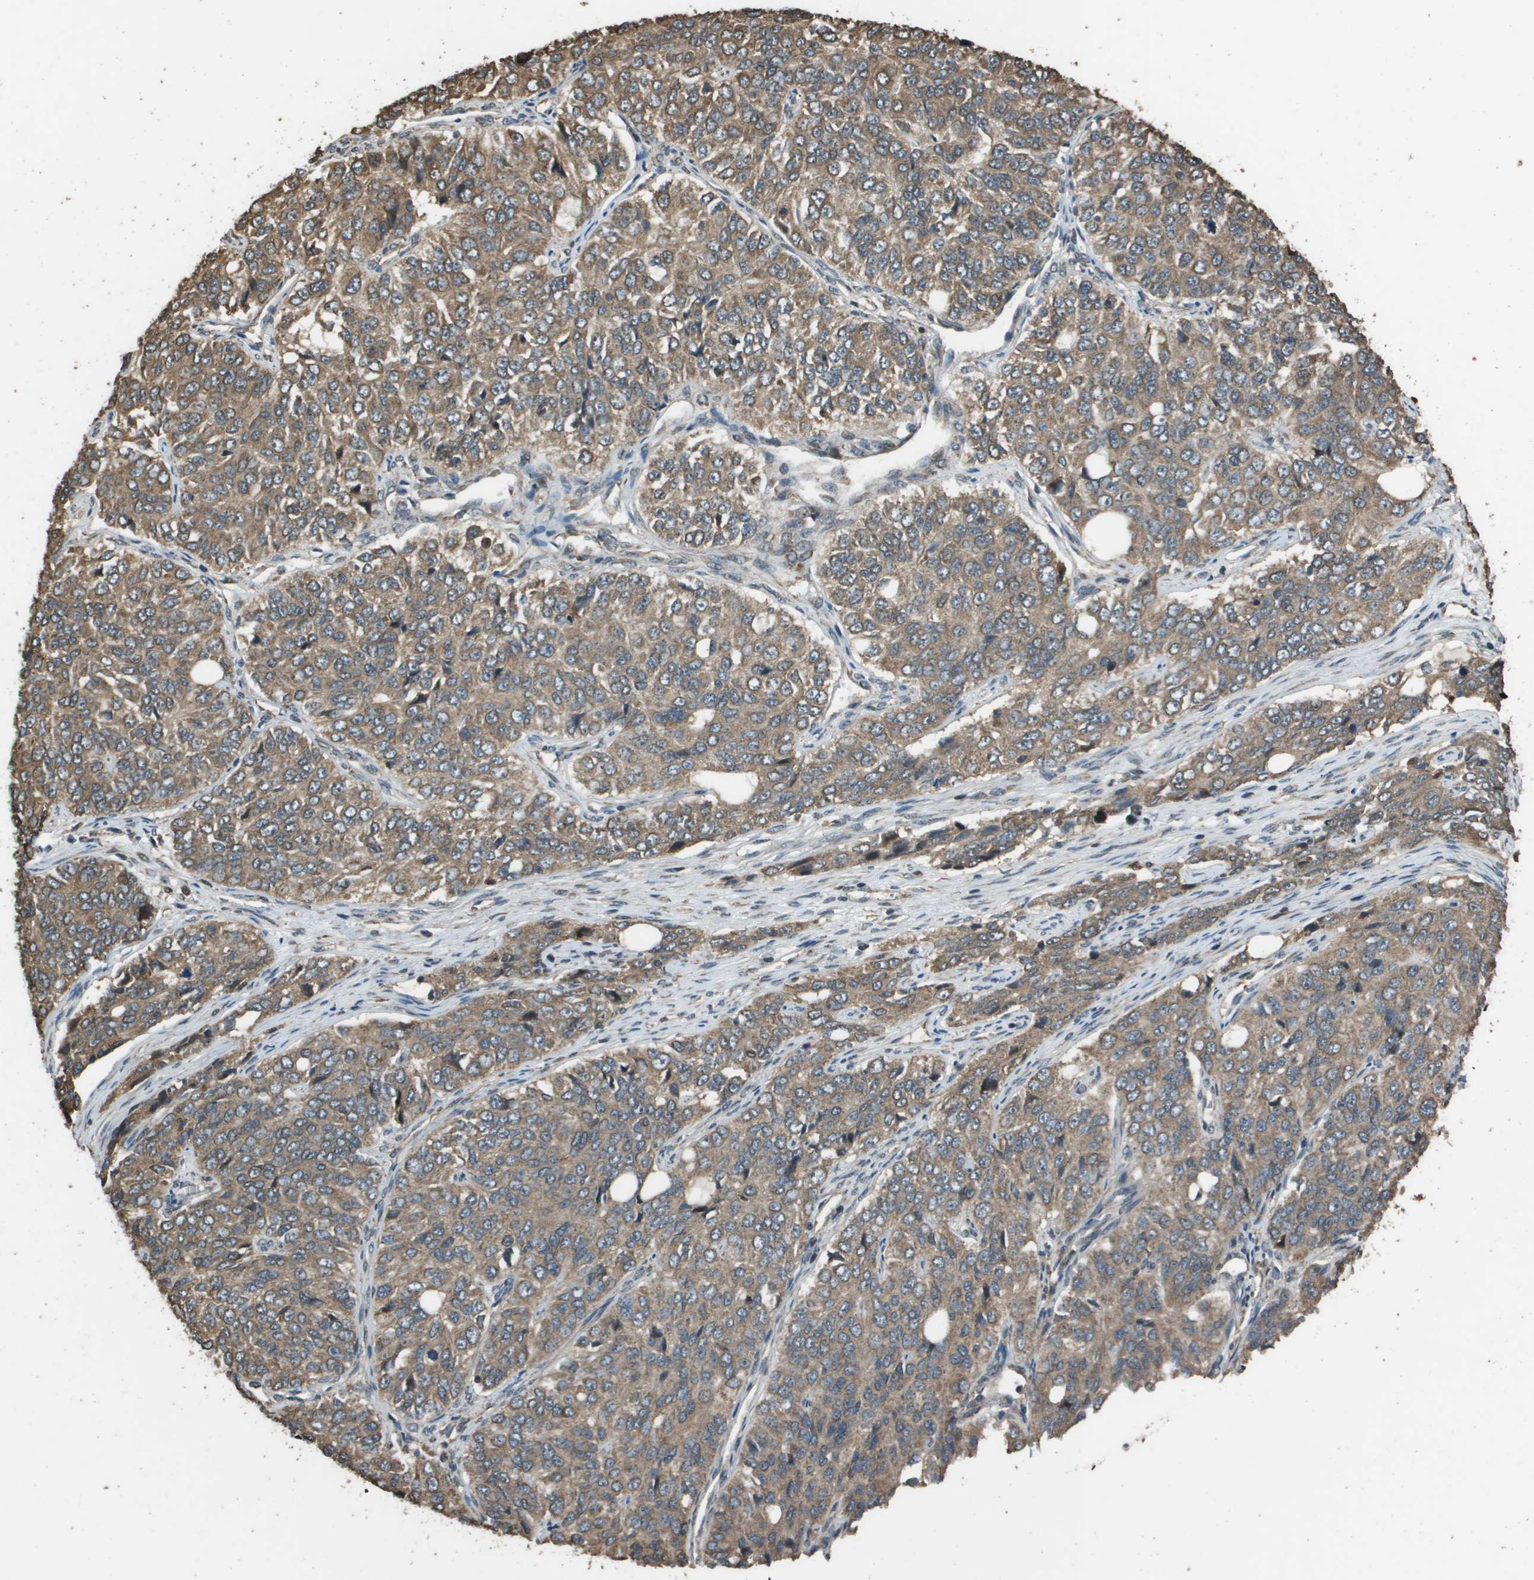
{"staining": {"intensity": "moderate", "quantity": ">75%", "location": "cytoplasmic/membranous"}, "tissue": "ovarian cancer", "cell_type": "Tumor cells", "image_type": "cancer", "snomed": [{"axis": "morphology", "description": "Carcinoma, endometroid"}, {"axis": "topography", "description": "Ovary"}], "caption": "This image exhibits immunohistochemistry staining of endometroid carcinoma (ovarian), with medium moderate cytoplasmic/membranous staining in about >75% of tumor cells.", "gene": "FIG4", "patient": {"sex": "female", "age": 51}}